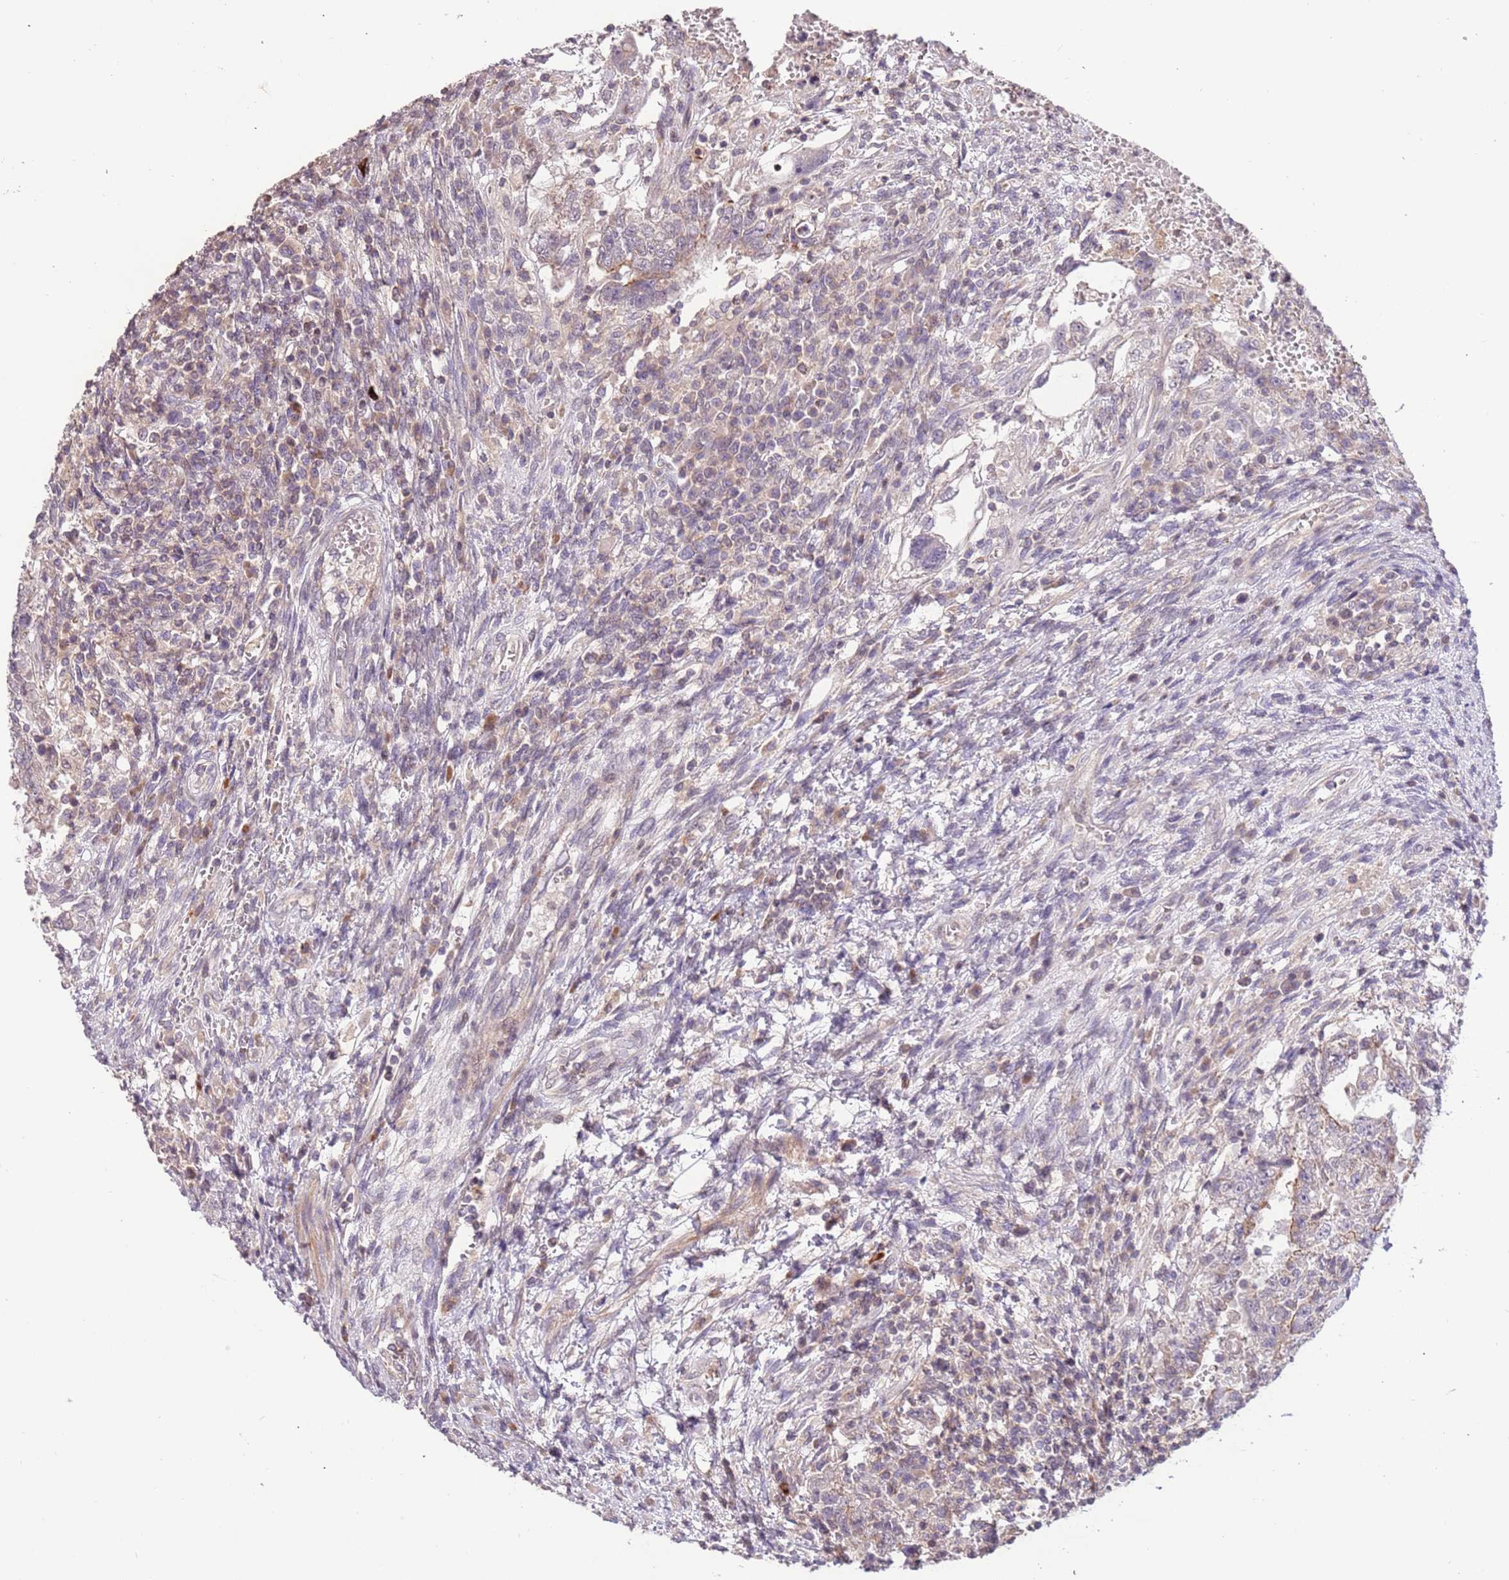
{"staining": {"intensity": "weak", "quantity": "<25%", "location": "cytoplasmic/membranous"}, "tissue": "testis cancer", "cell_type": "Tumor cells", "image_type": "cancer", "snomed": [{"axis": "morphology", "description": "Carcinoma, Embryonal, NOS"}, {"axis": "topography", "description": "Testis"}], "caption": "This is an IHC histopathology image of embryonal carcinoma (testis). There is no positivity in tumor cells.", "gene": "SLC16A4", "patient": {"sex": "male", "age": 26}}